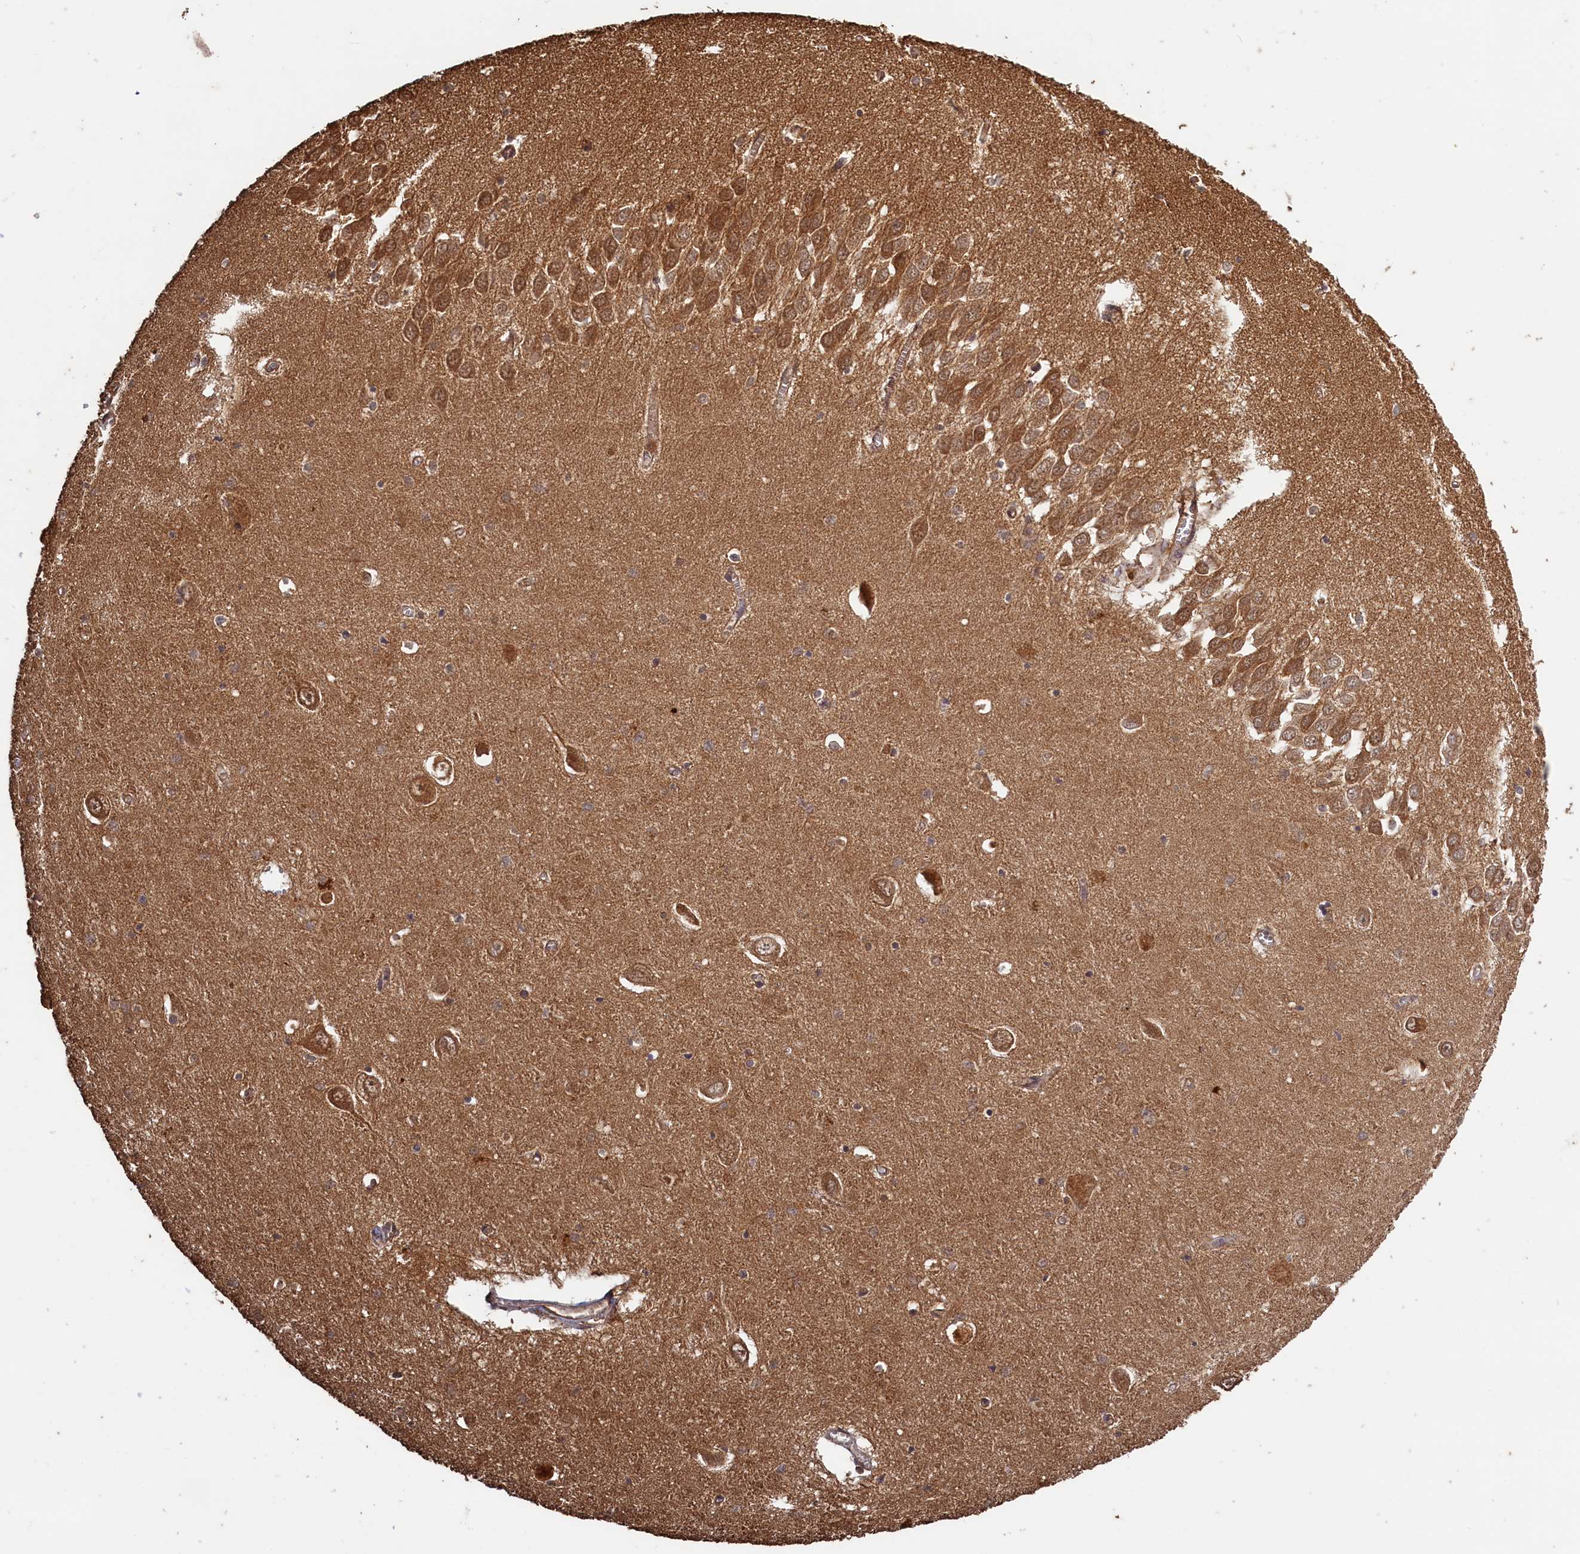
{"staining": {"intensity": "moderate", "quantity": ">75%", "location": "cytoplasmic/membranous"}, "tissue": "hippocampus", "cell_type": "Glial cells", "image_type": "normal", "snomed": [{"axis": "morphology", "description": "Normal tissue, NOS"}, {"axis": "topography", "description": "Hippocampus"}], "caption": "Immunohistochemical staining of normal human hippocampus exhibits >75% levels of moderate cytoplasmic/membranous protein expression in about >75% of glial cells. The protein is stained brown, and the nuclei are stained in blue (DAB IHC with brightfield microscopy, high magnification).", "gene": "SNX33", "patient": {"sex": "male", "age": 70}}